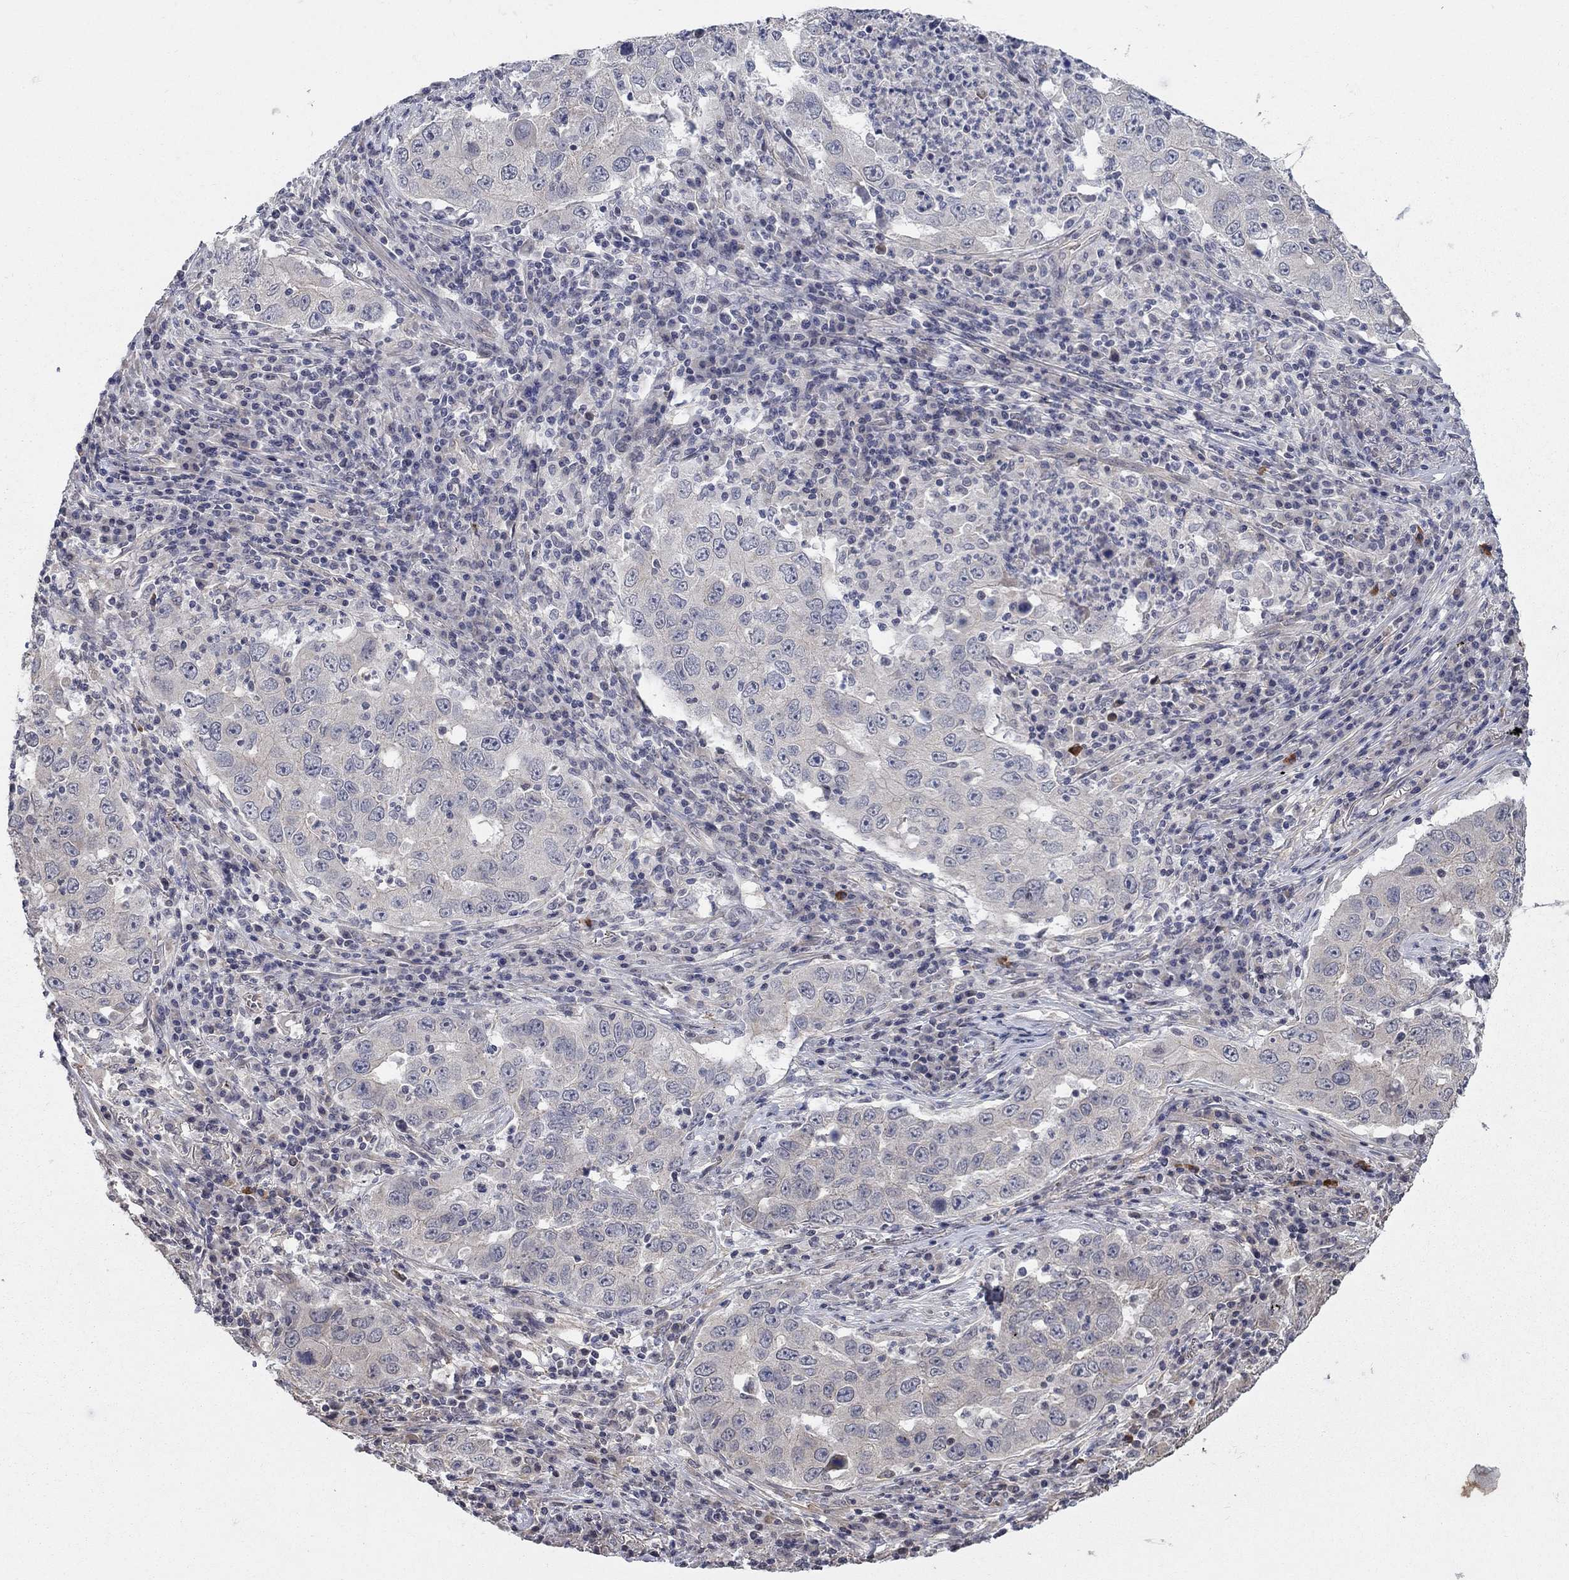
{"staining": {"intensity": "negative", "quantity": "none", "location": "none"}, "tissue": "lung cancer", "cell_type": "Tumor cells", "image_type": "cancer", "snomed": [{"axis": "morphology", "description": "Adenocarcinoma, NOS"}, {"axis": "topography", "description": "Lung"}], "caption": "Lung cancer (adenocarcinoma) was stained to show a protein in brown. There is no significant staining in tumor cells.", "gene": "WASF3", "patient": {"sex": "male", "age": 73}}